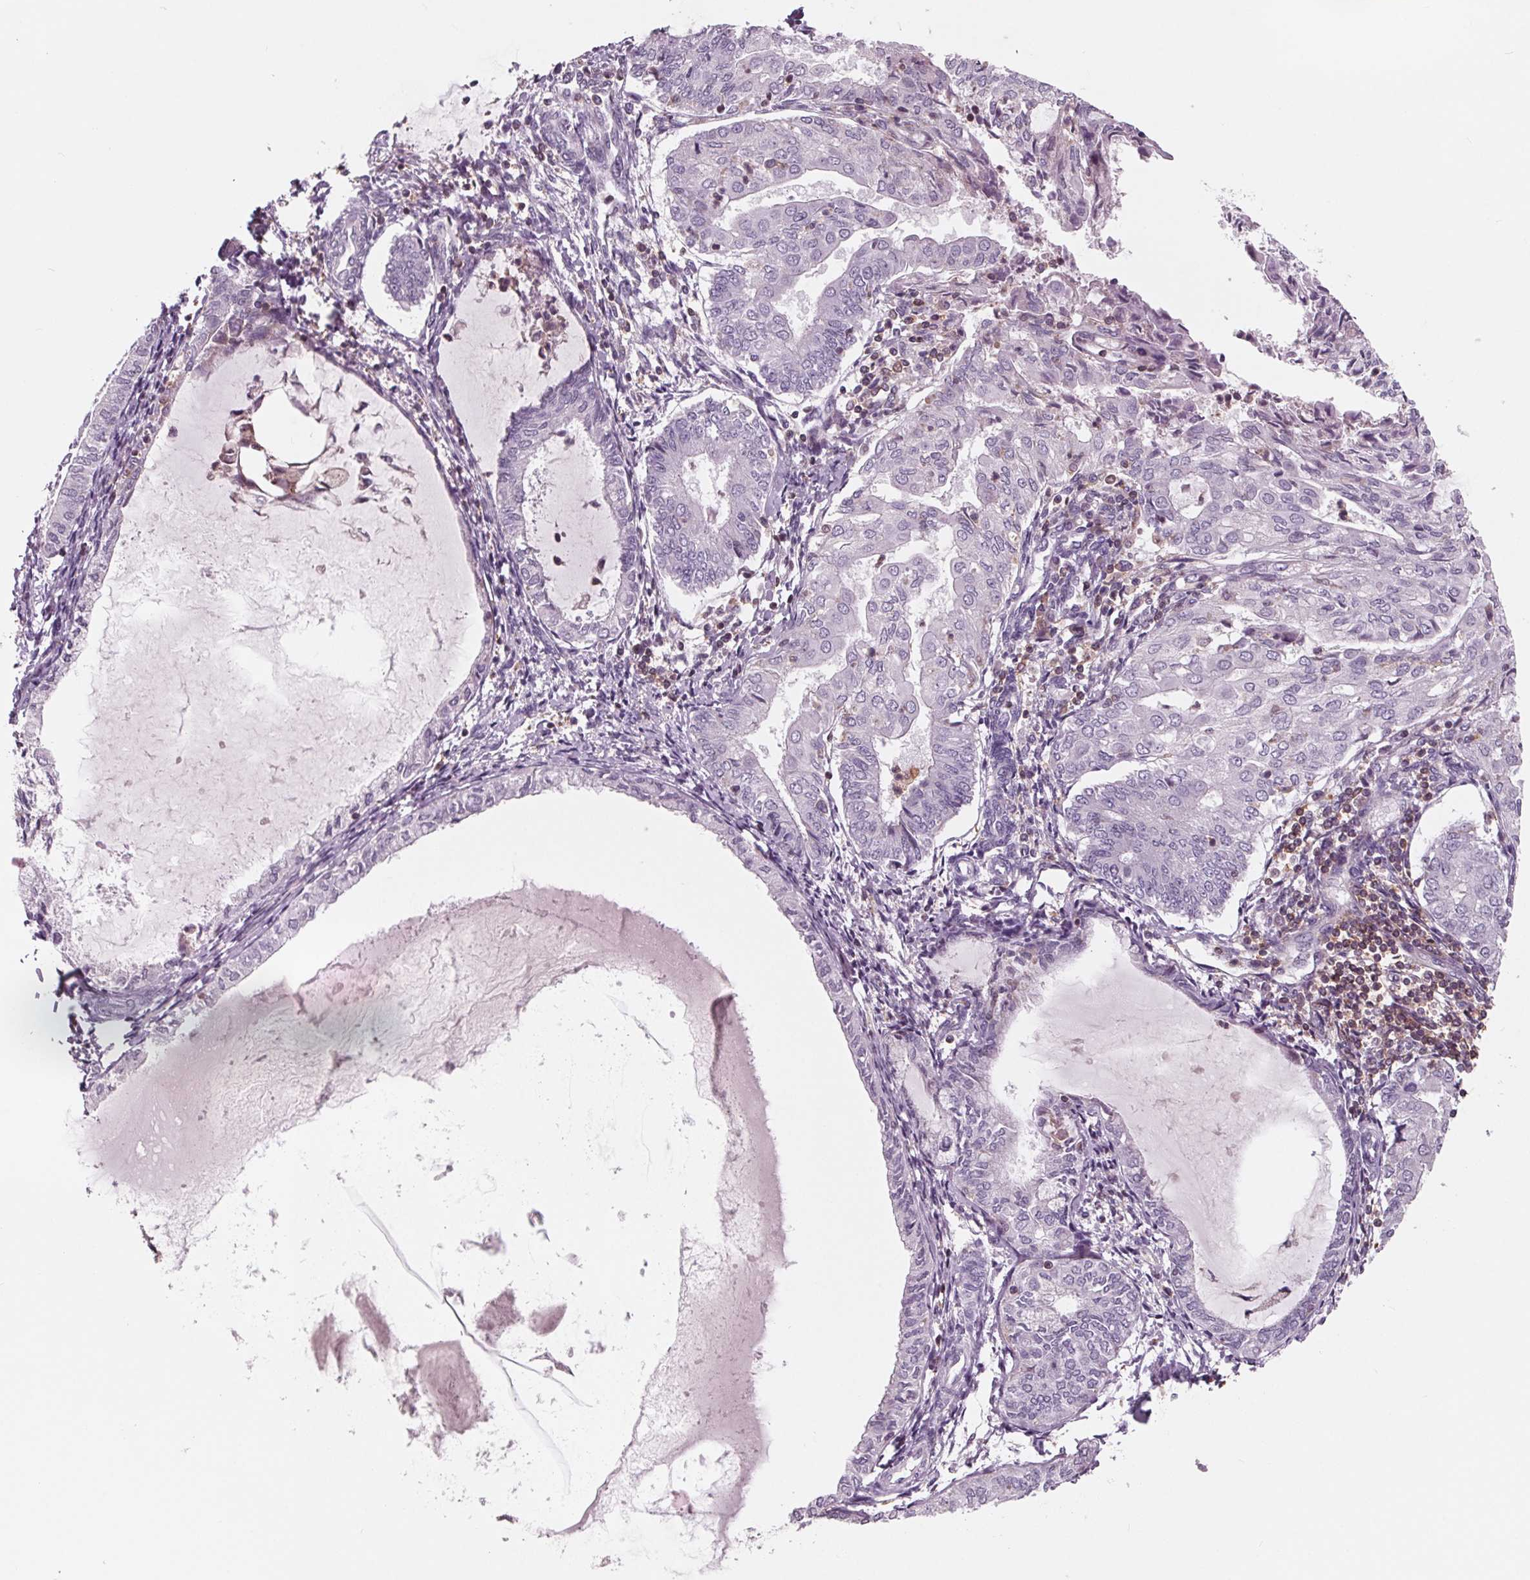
{"staining": {"intensity": "negative", "quantity": "none", "location": "none"}, "tissue": "endometrial cancer", "cell_type": "Tumor cells", "image_type": "cancer", "snomed": [{"axis": "morphology", "description": "Adenocarcinoma, NOS"}, {"axis": "topography", "description": "Endometrium"}], "caption": "Tumor cells are negative for protein expression in human endometrial cancer (adenocarcinoma). Brightfield microscopy of immunohistochemistry stained with DAB (brown) and hematoxylin (blue), captured at high magnification.", "gene": "ARHGAP25", "patient": {"sex": "female", "age": 68}}